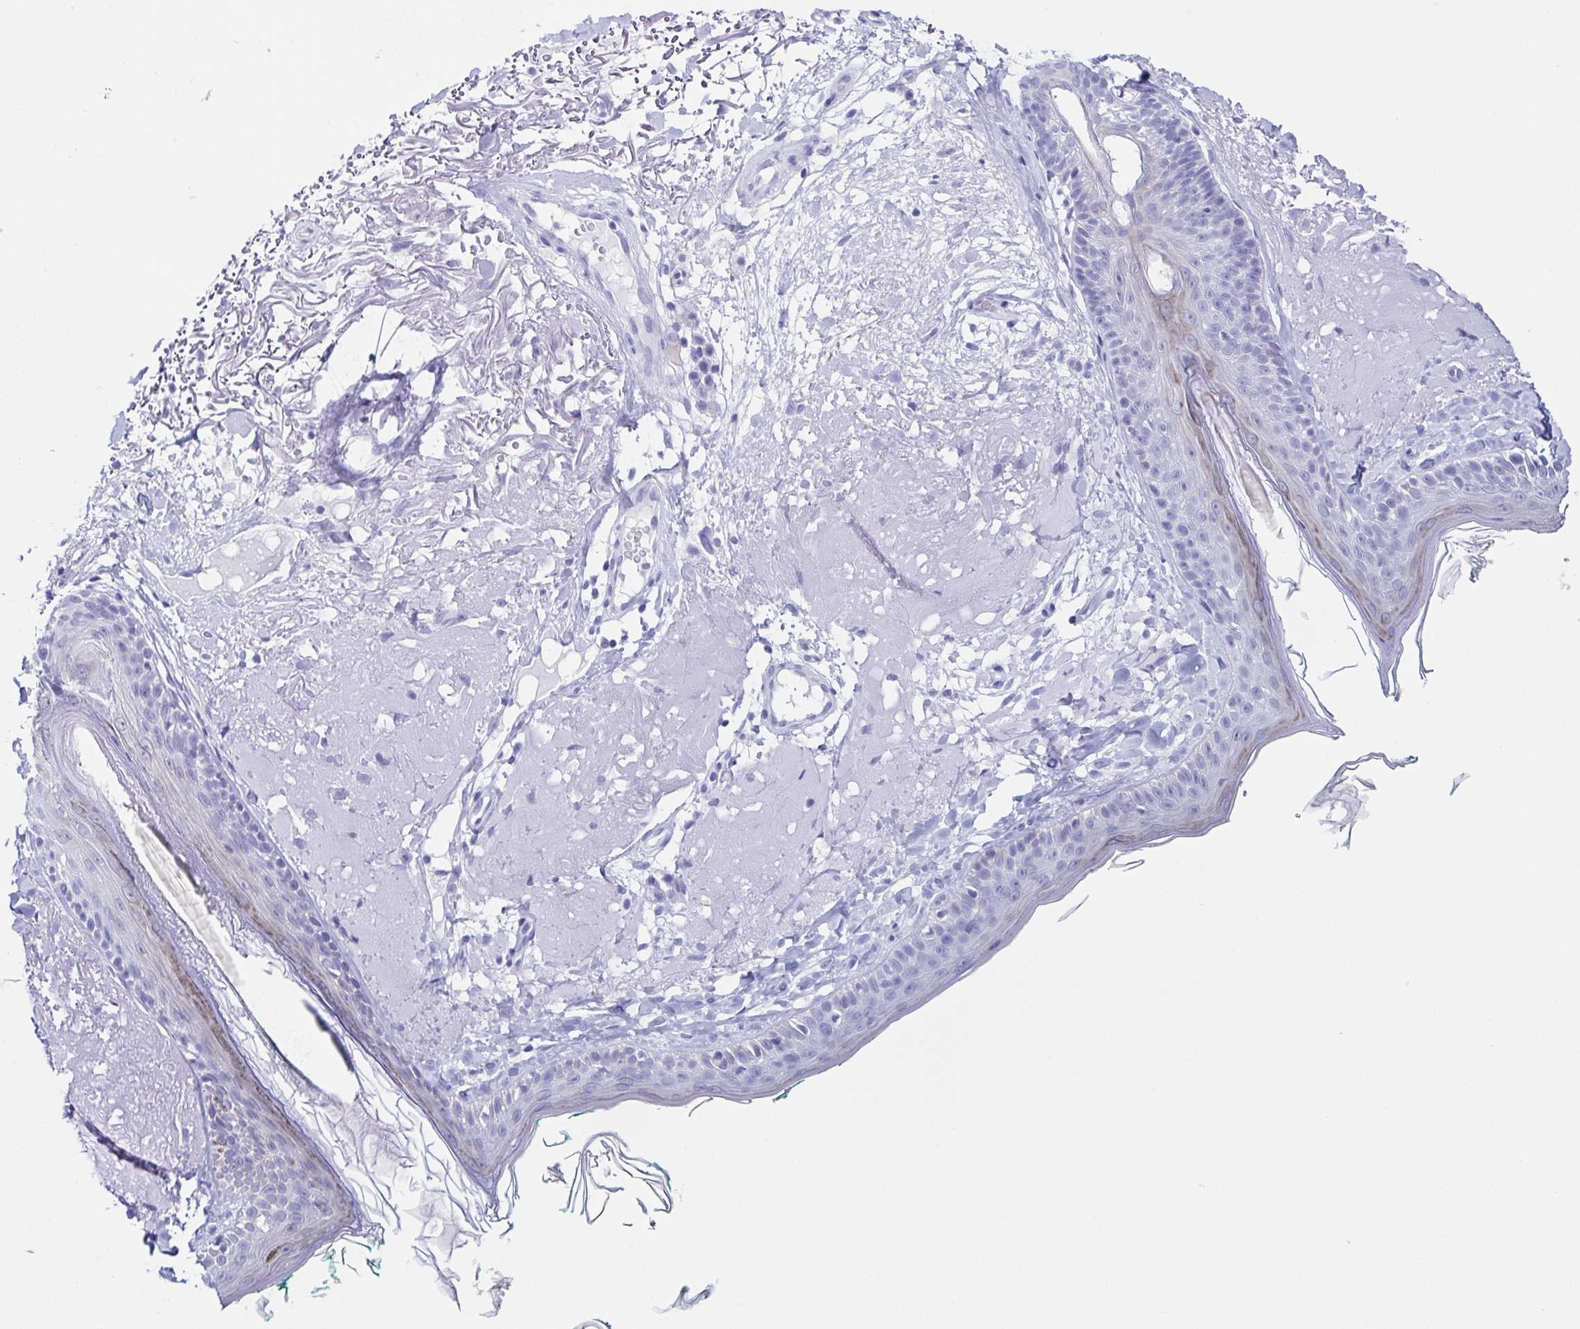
{"staining": {"intensity": "negative", "quantity": "none", "location": "none"}, "tissue": "skin", "cell_type": "Fibroblasts", "image_type": "normal", "snomed": [{"axis": "morphology", "description": "Normal tissue, NOS"}, {"axis": "topography", "description": "Skin"}], "caption": "A micrograph of human skin is negative for staining in fibroblasts. Brightfield microscopy of IHC stained with DAB (3,3'-diaminobenzidine) (brown) and hematoxylin (blue), captured at high magnification.", "gene": "TNNT2", "patient": {"sex": "male", "age": 73}}